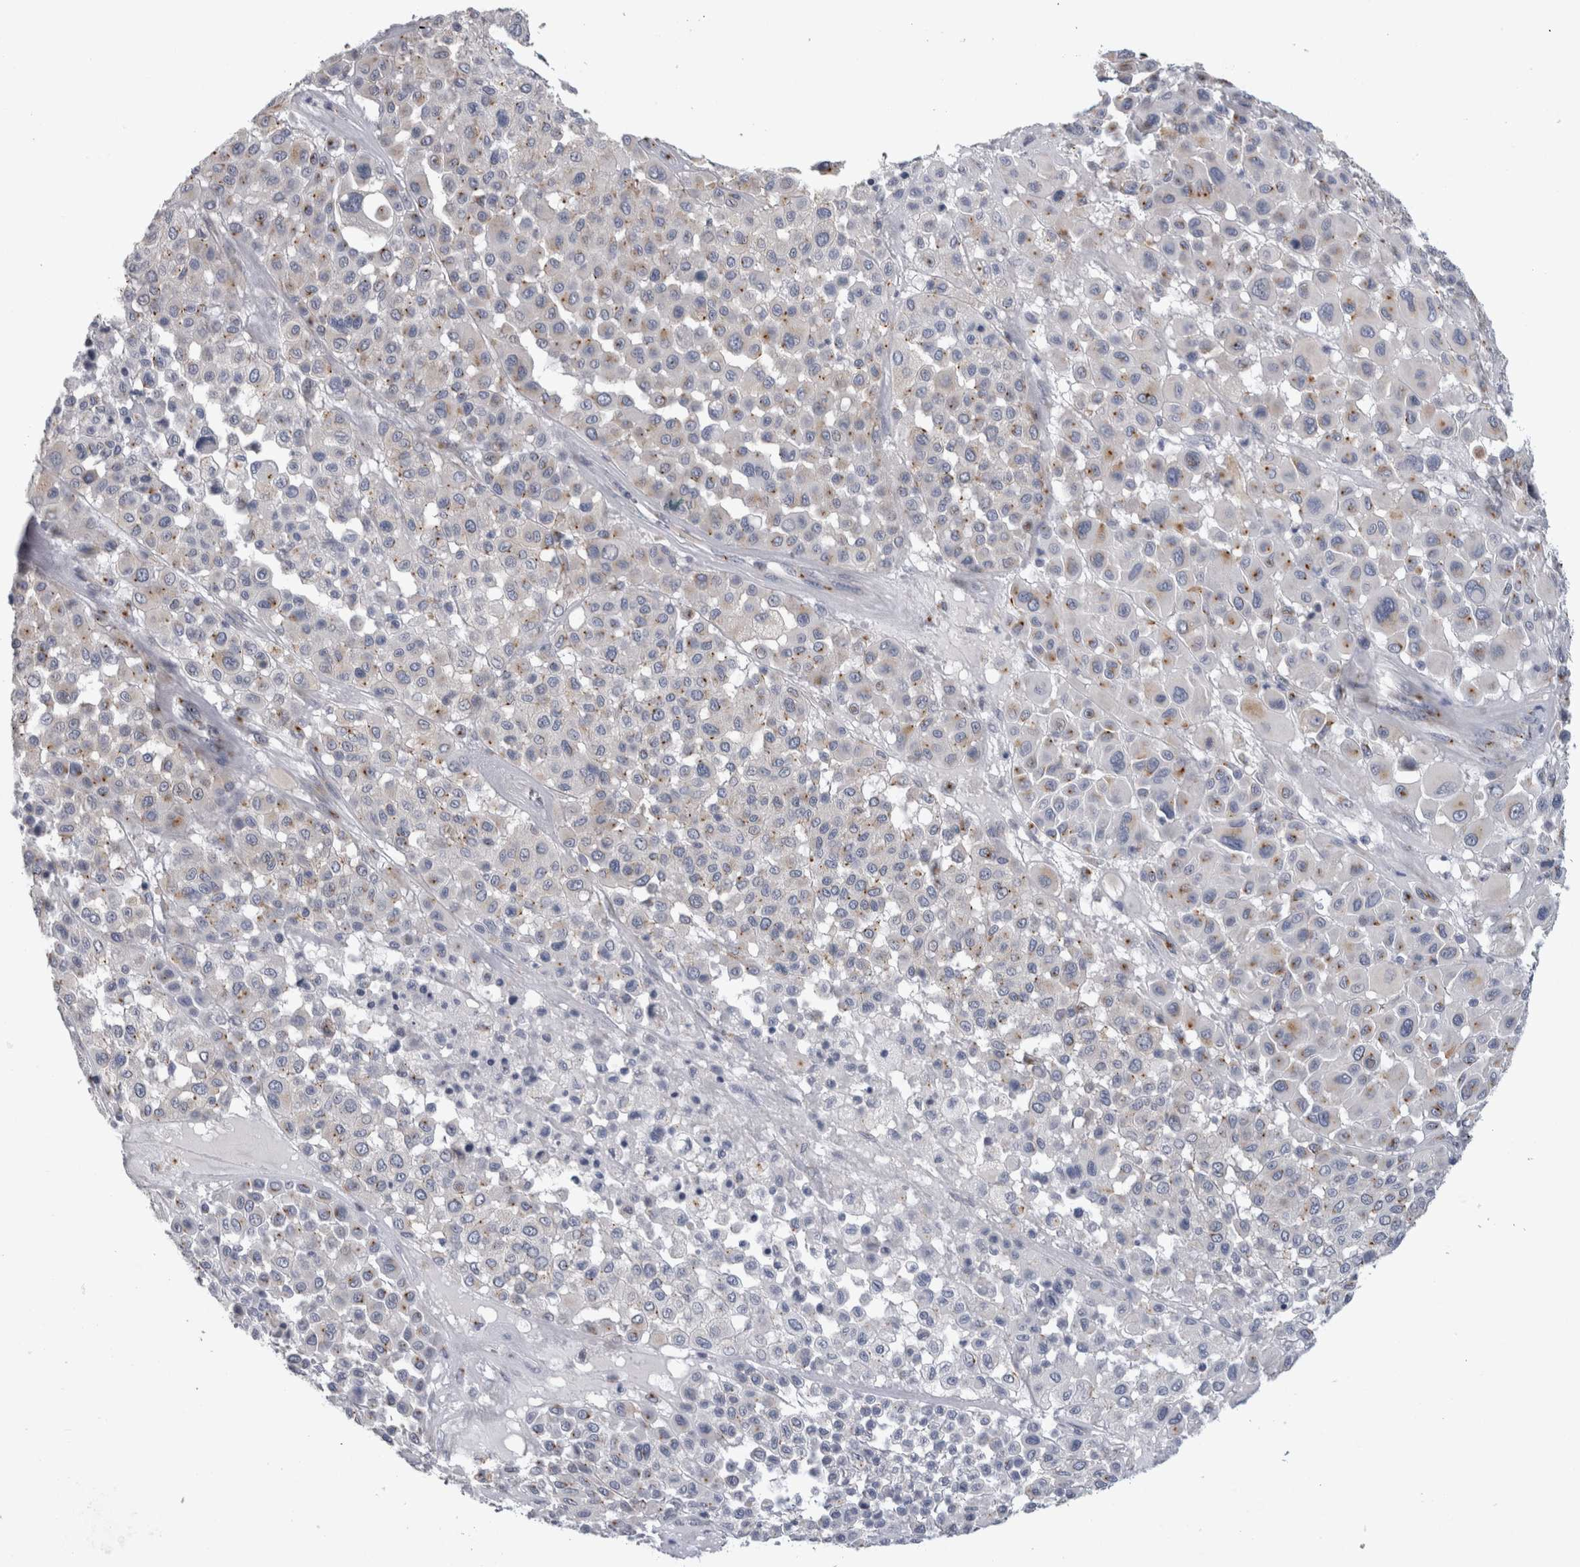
{"staining": {"intensity": "weak", "quantity": "25%-75%", "location": "cytoplasmic/membranous"}, "tissue": "melanoma", "cell_type": "Tumor cells", "image_type": "cancer", "snomed": [{"axis": "morphology", "description": "Malignant melanoma, Metastatic site"}, {"axis": "topography", "description": "Soft tissue"}], "caption": "This is a histology image of immunohistochemistry (IHC) staining of malignant melanoma (metastatic site), which shows weak expression in the cytoplasmic/membranous of tumor cells.", "gene": "AKAP9", "patient": {"sex": "male", "age": 41}}